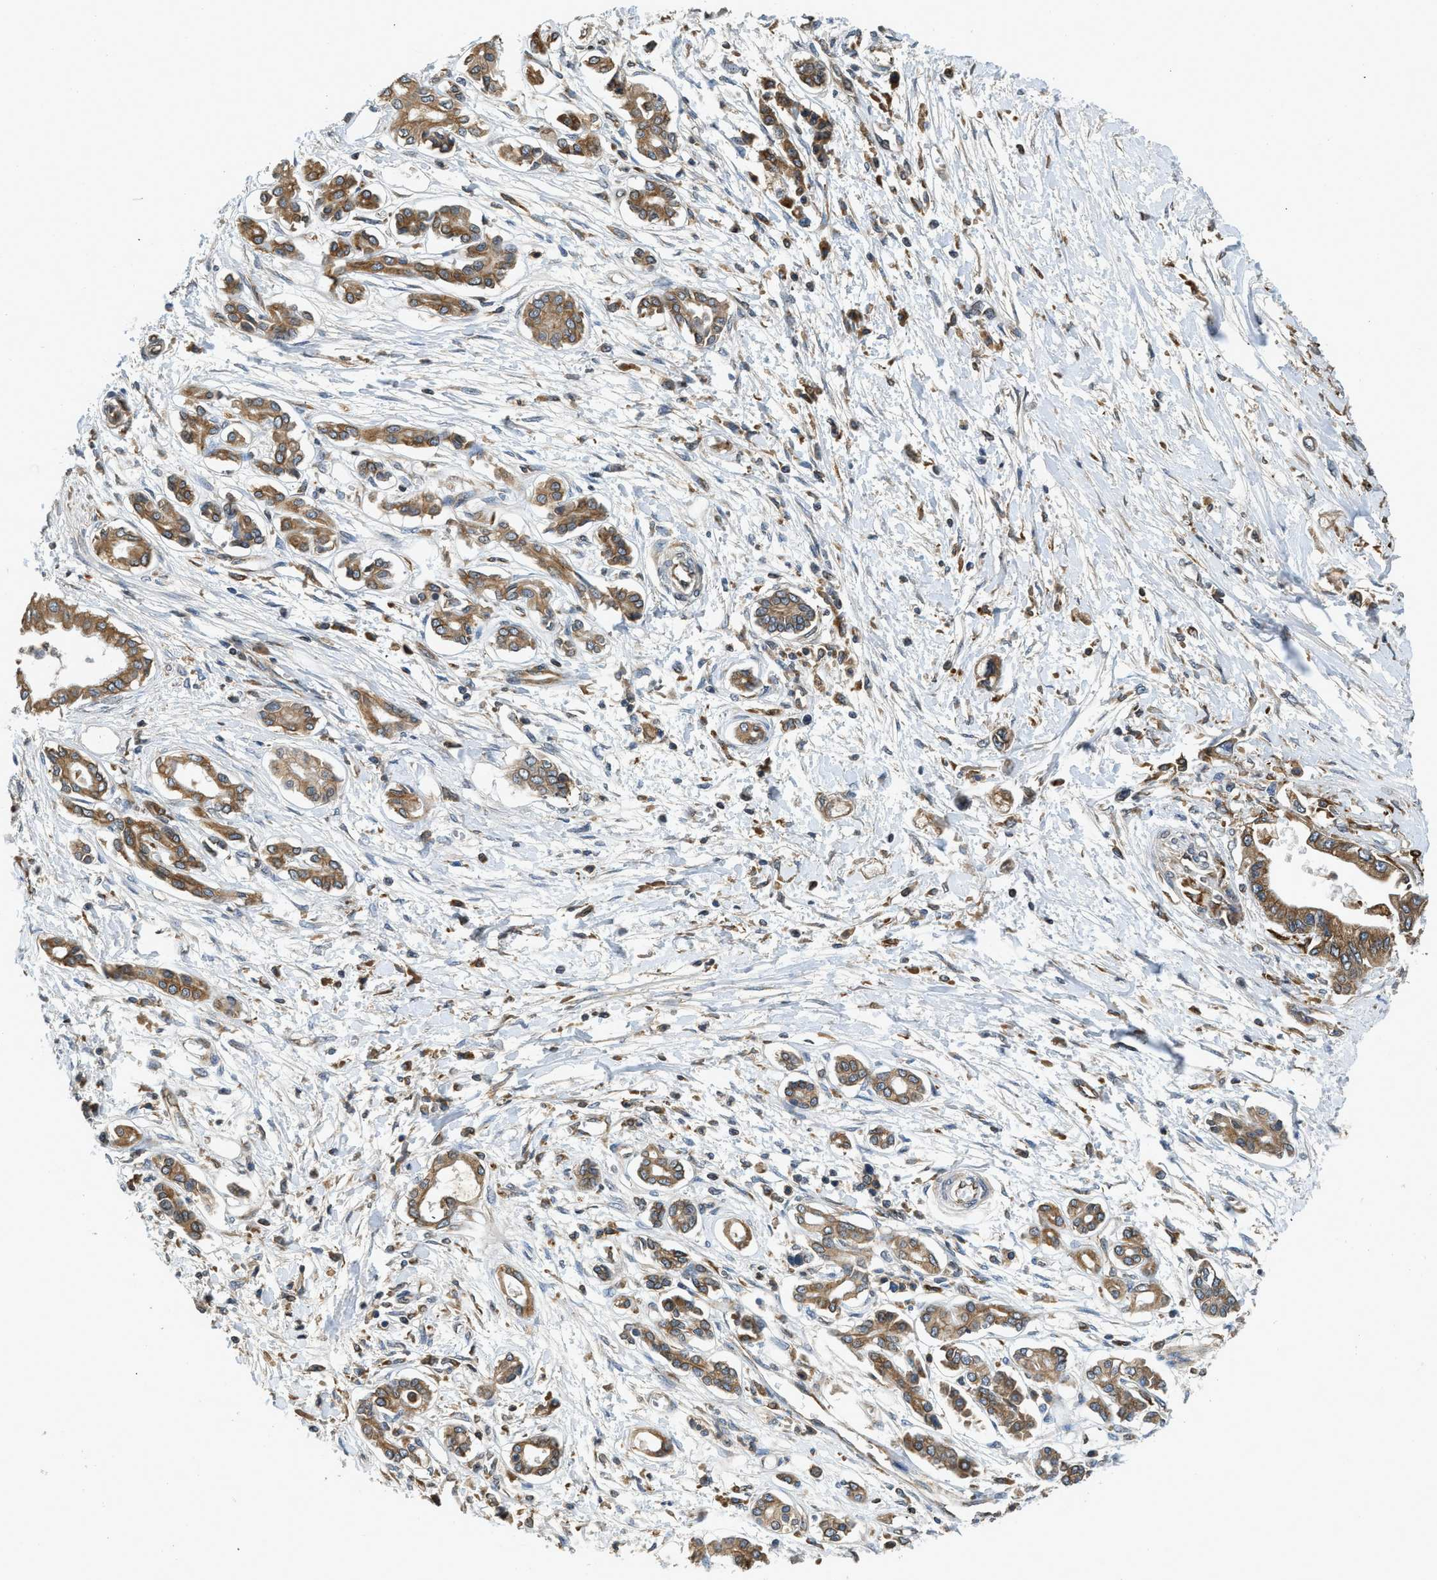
{"staining": {"intensity": "moderate", "quantity": ">75%", "location": "cytoplasmic/membranous"}, "tissue": "pancreatic cancer", "cell_type": "Tumor cells", "image_type": "cancer", "snomed": [{"axis": "morphology", "description": "Adenocarcinoma, NOS"}, {"axis": "topography", "description": "Pancreas"}], "caption": "The histopathology image exhibits staining of adenocarcinoma (pancreatic), revealing moderate cytoplasmic/membranous protein staining (brown color) within tumor cells.", "gene": "BCAP31", "patient": {"sex": "male", "age": 56}}